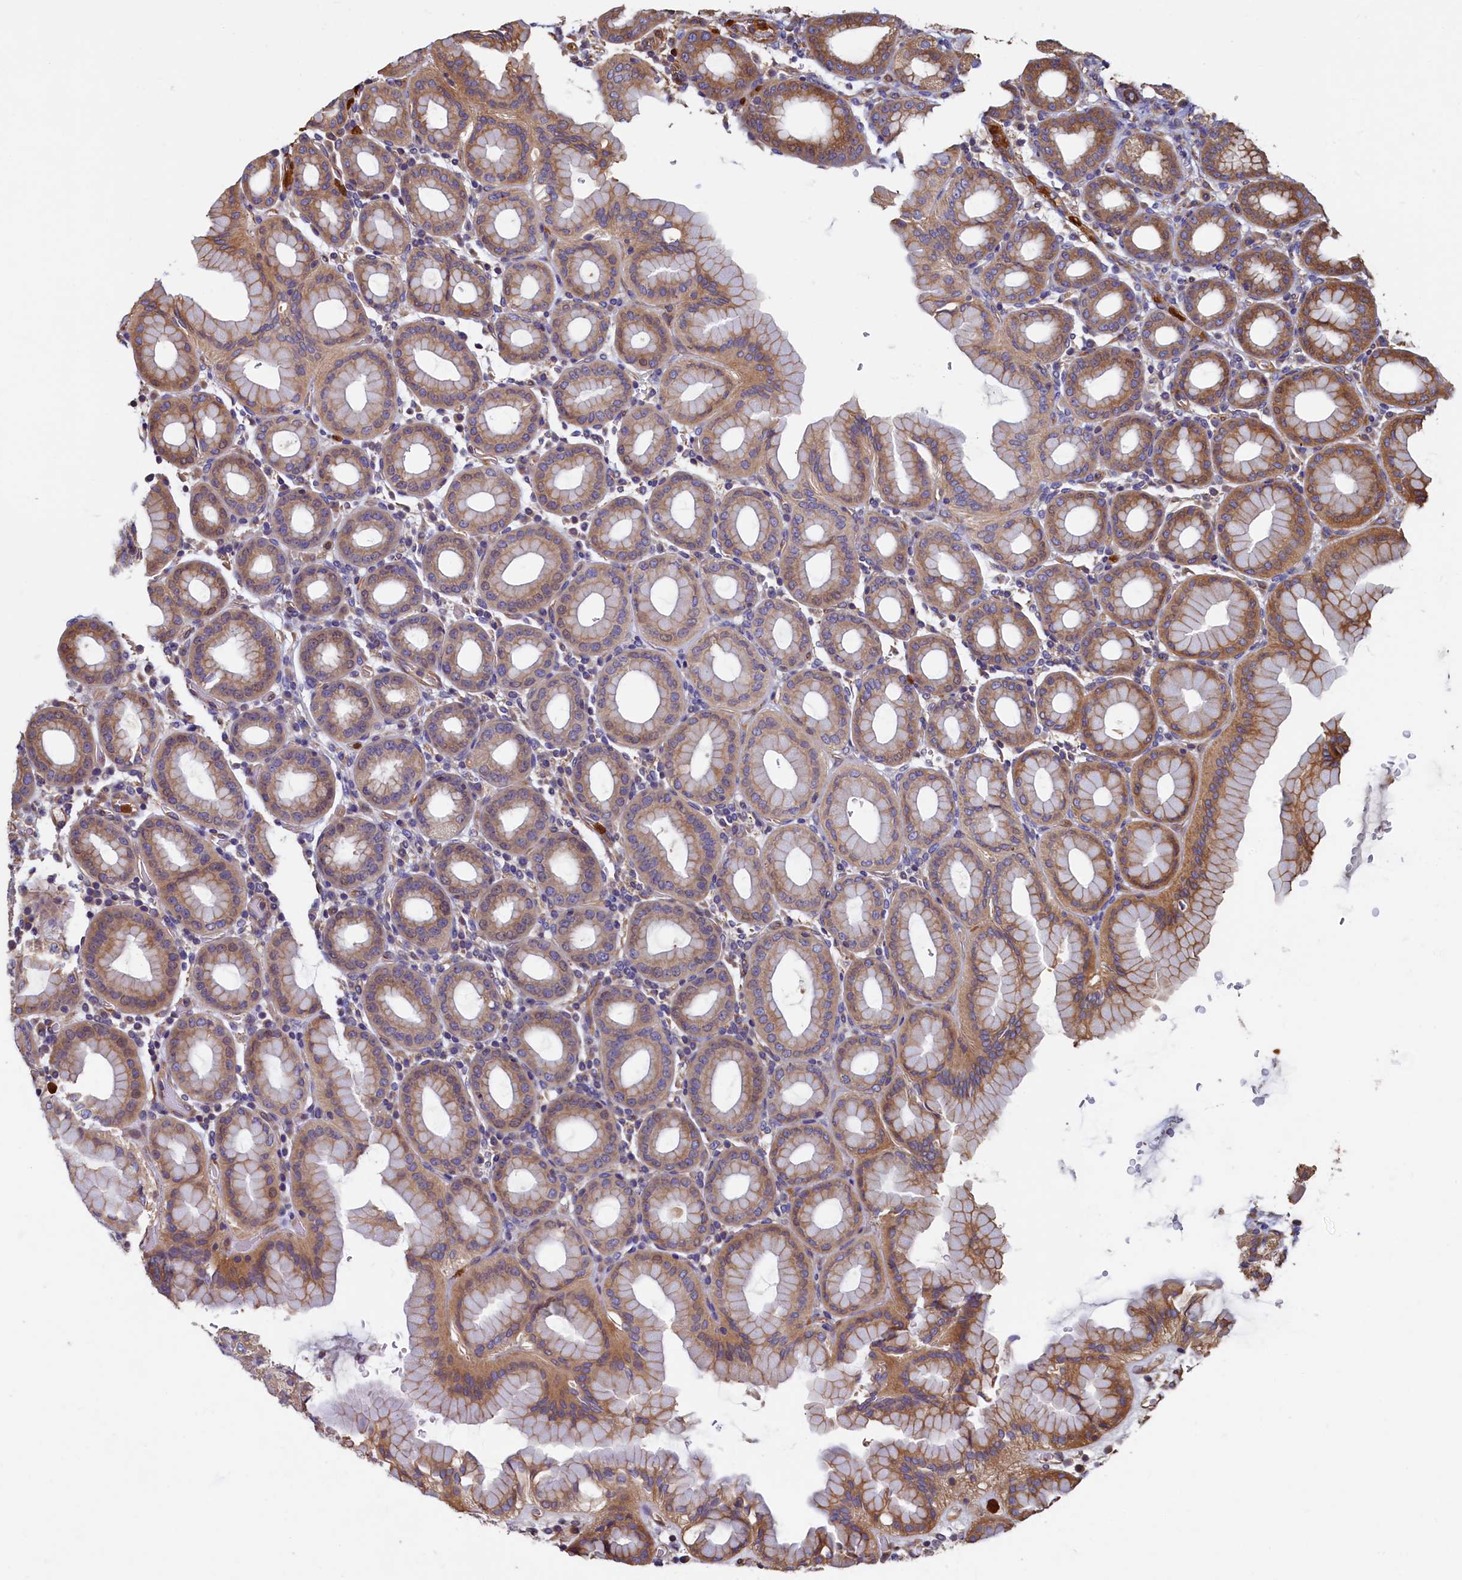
{"staining": {"intensity": "moderate", "quantity": "25%-75%", "location": "cytoplasmic/membranous"}, "tissue": "stomach", "cell_type": "Glandular cells", "image_type": "normal", "snomed": [{"axis": "morphology", "description": "Normal tissue, NOS"}, {"axis": "topography", "description": "Stomach, upper"}], "caption": "Moderate cytoplasmic/membranous positivity is seen in about 25%-75% of glandular cells in unremarkable stomach.", "gene": "CCDC102B", "patient": {"sex": "male", "age": 68}}